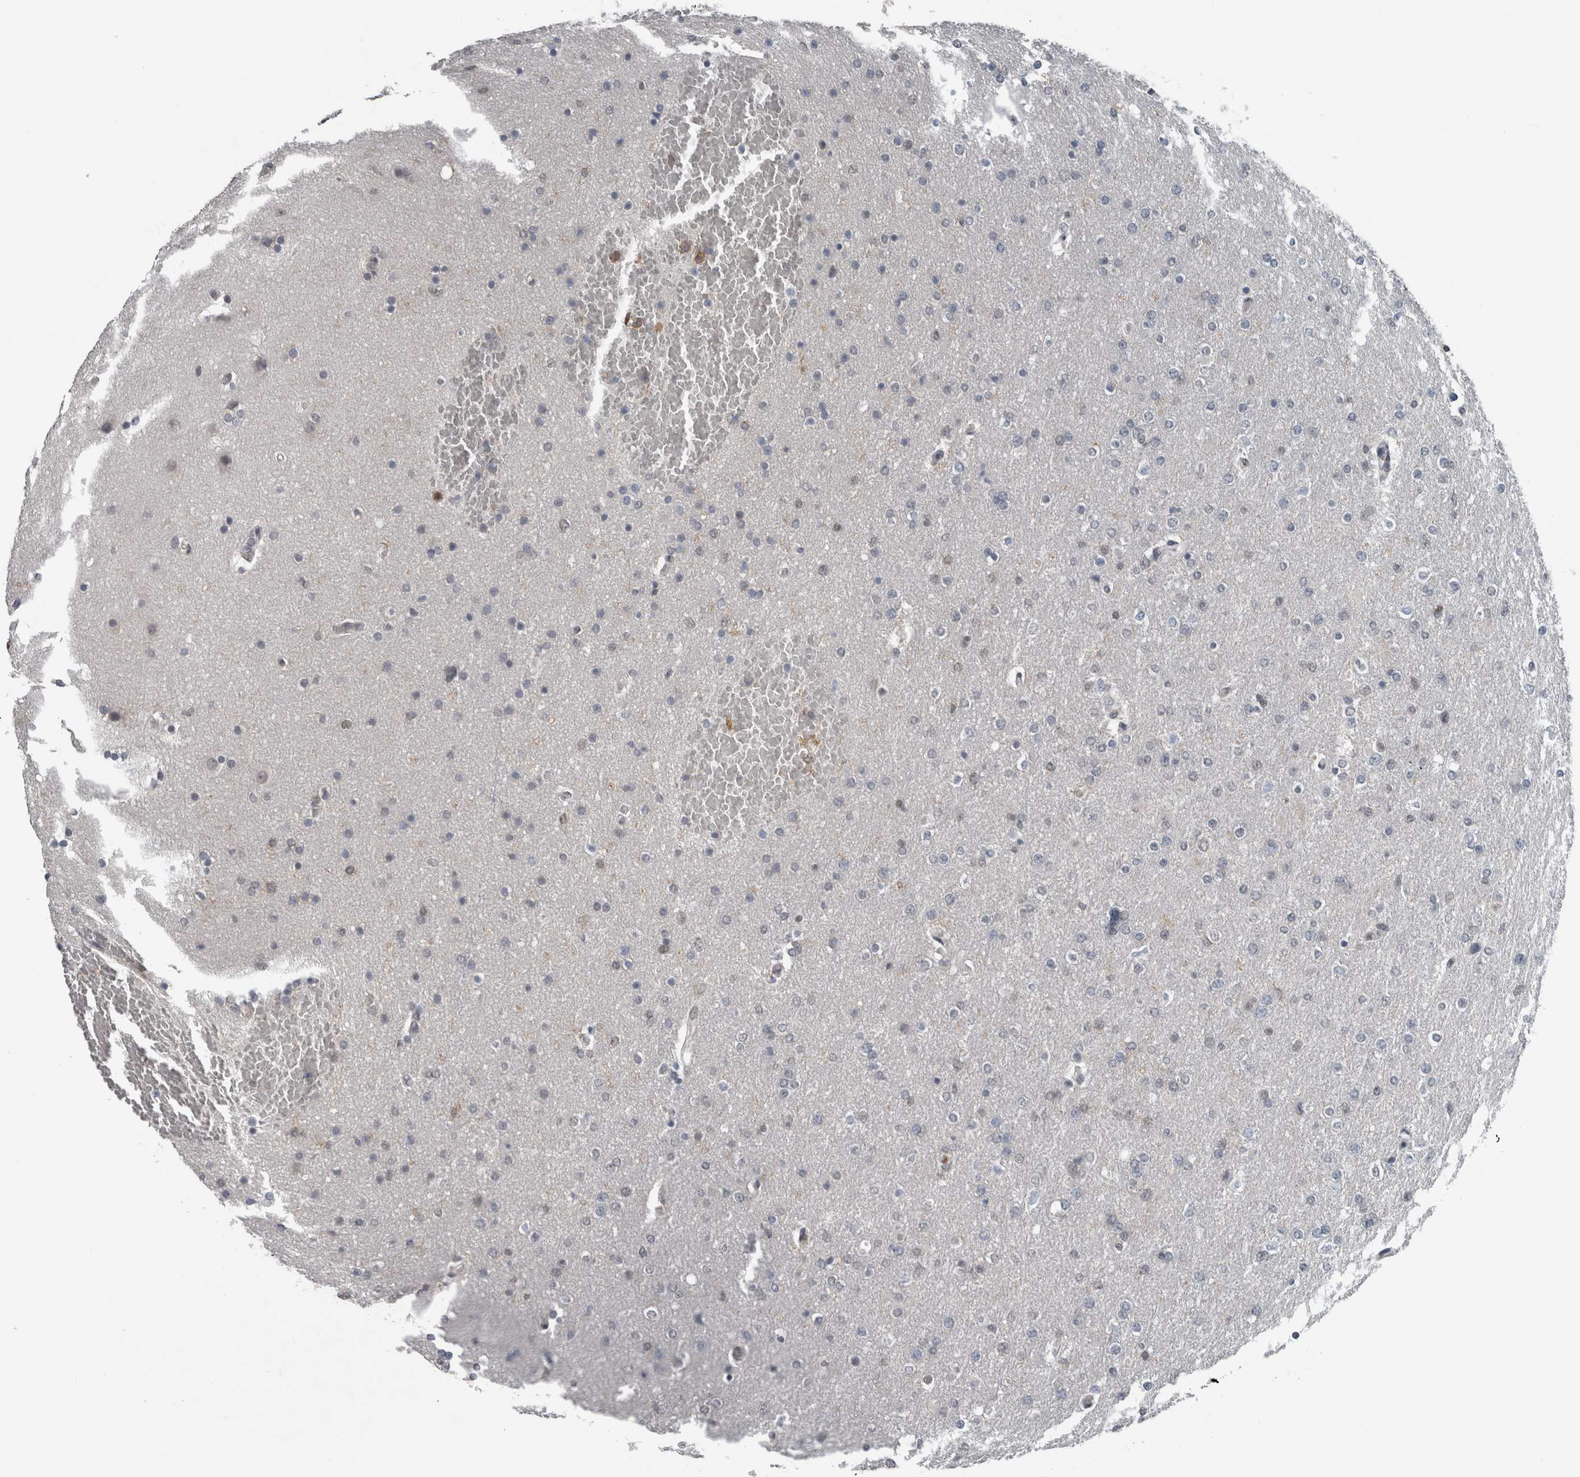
{"staining": {"intensity": "negative", "quantity": "none", "location": "none"}, "tissue": "glioma", "cell_type": "Tumor cells", "image_type": "cancer", "snomed": [{"axis": "morphology", "description": "Glioma, malignant, High grade"}, {"axis": "topography", "description": "Cerebral cortex"}], "caption": "Glioma was stained to show a protein in brown. There is no significant expression in tumor cells.", "gene": "MAFF", "patient": {"sex": "female", "age": 36}}